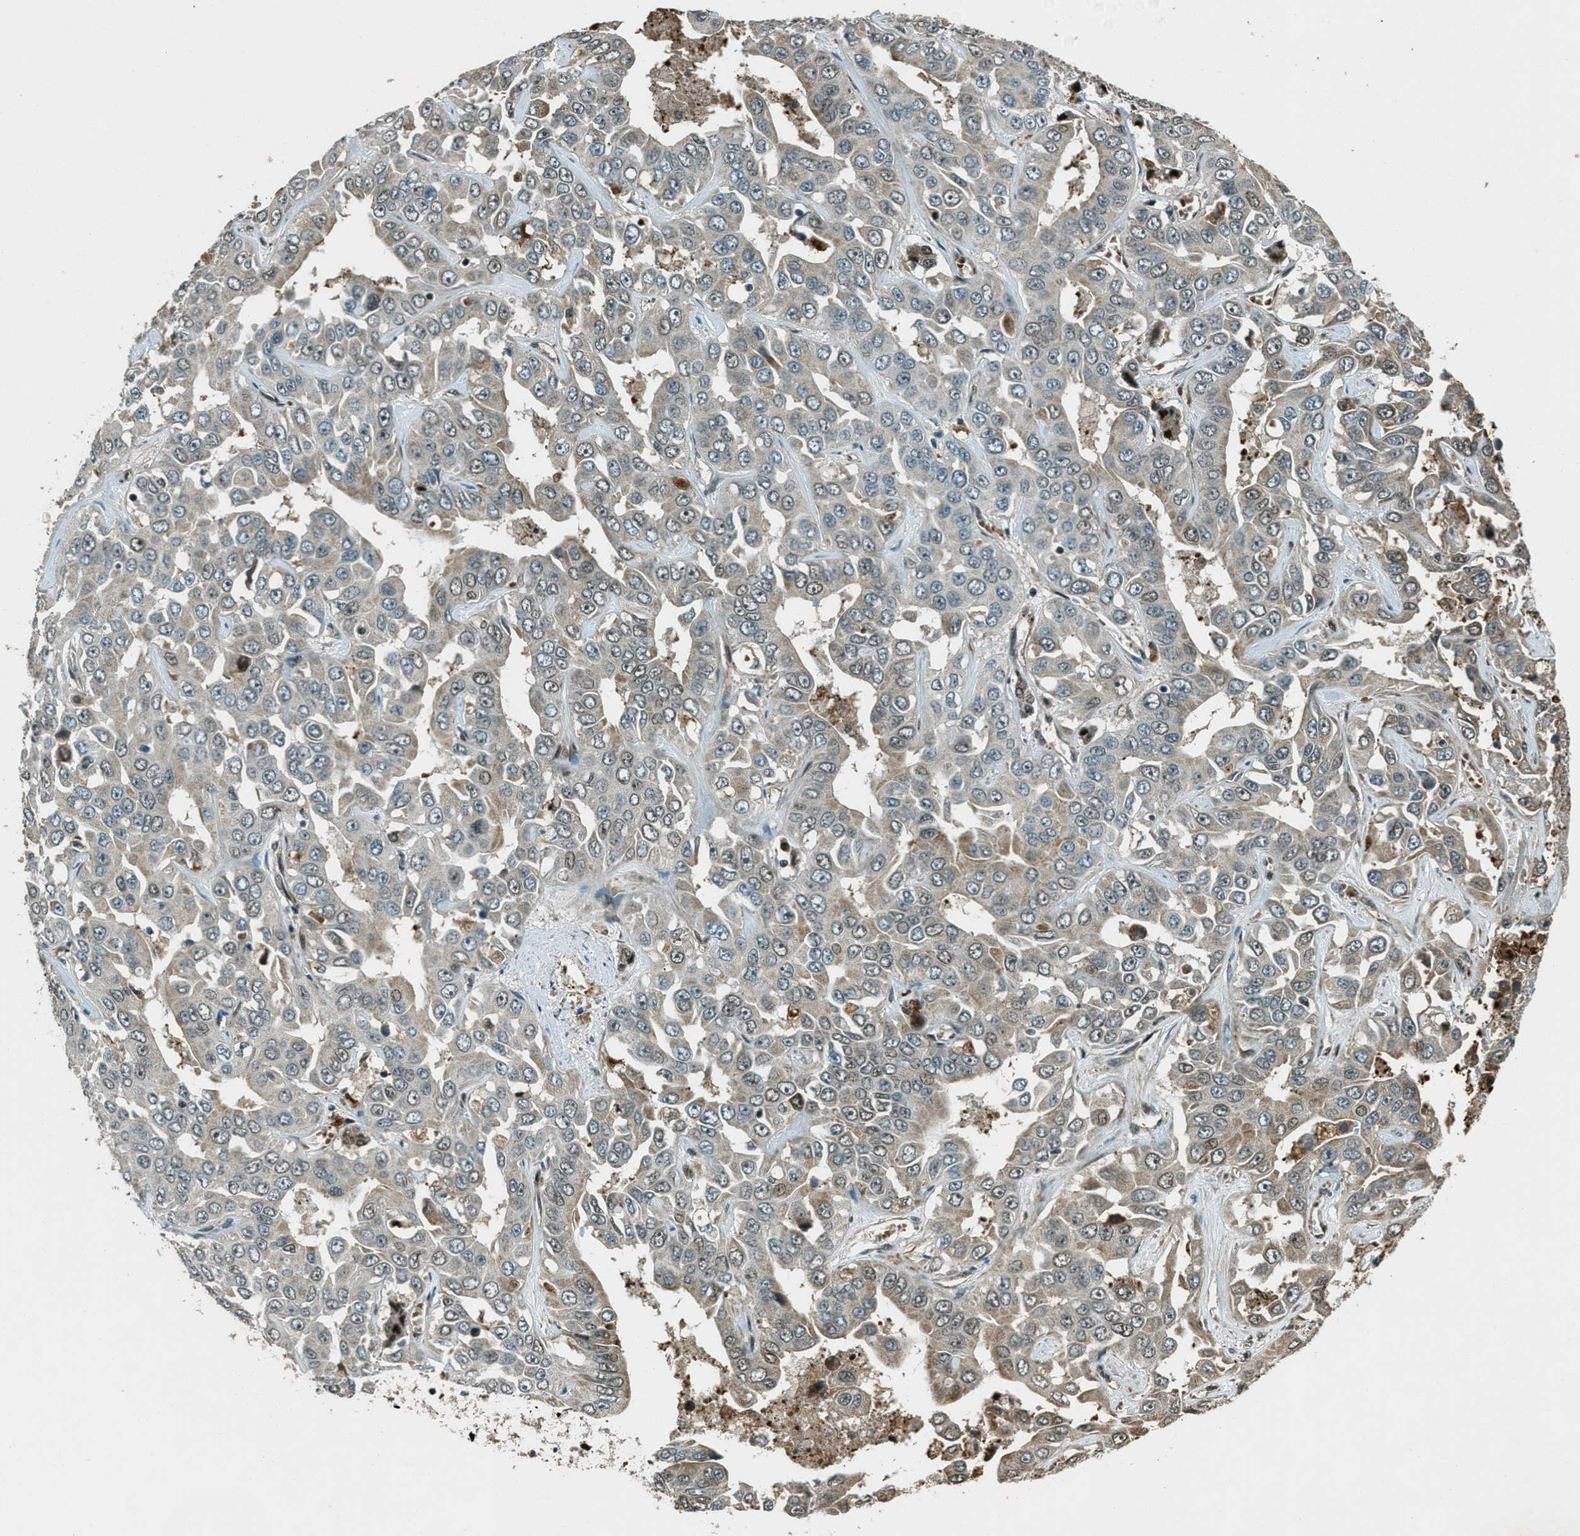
{"staining": {"intensity": "weak", "quantity": "25%-75%", "location": "cytoplasmic/membranous"}, "tissue": "liver cancer", "cell_type": "Tumor cells", "image_type": "cancer", "snomed": [{"axis": "morphology", "description": "Cholangiocarcinoma"}, {"axis": "topography", "description": "Liver"}], "caption": "Liver cholangiocarcinoma stained with a protein marker shows weak staining in tumor cells.", "gene": "TARDBP", "patient": {"sex": "female", "age": 52}}